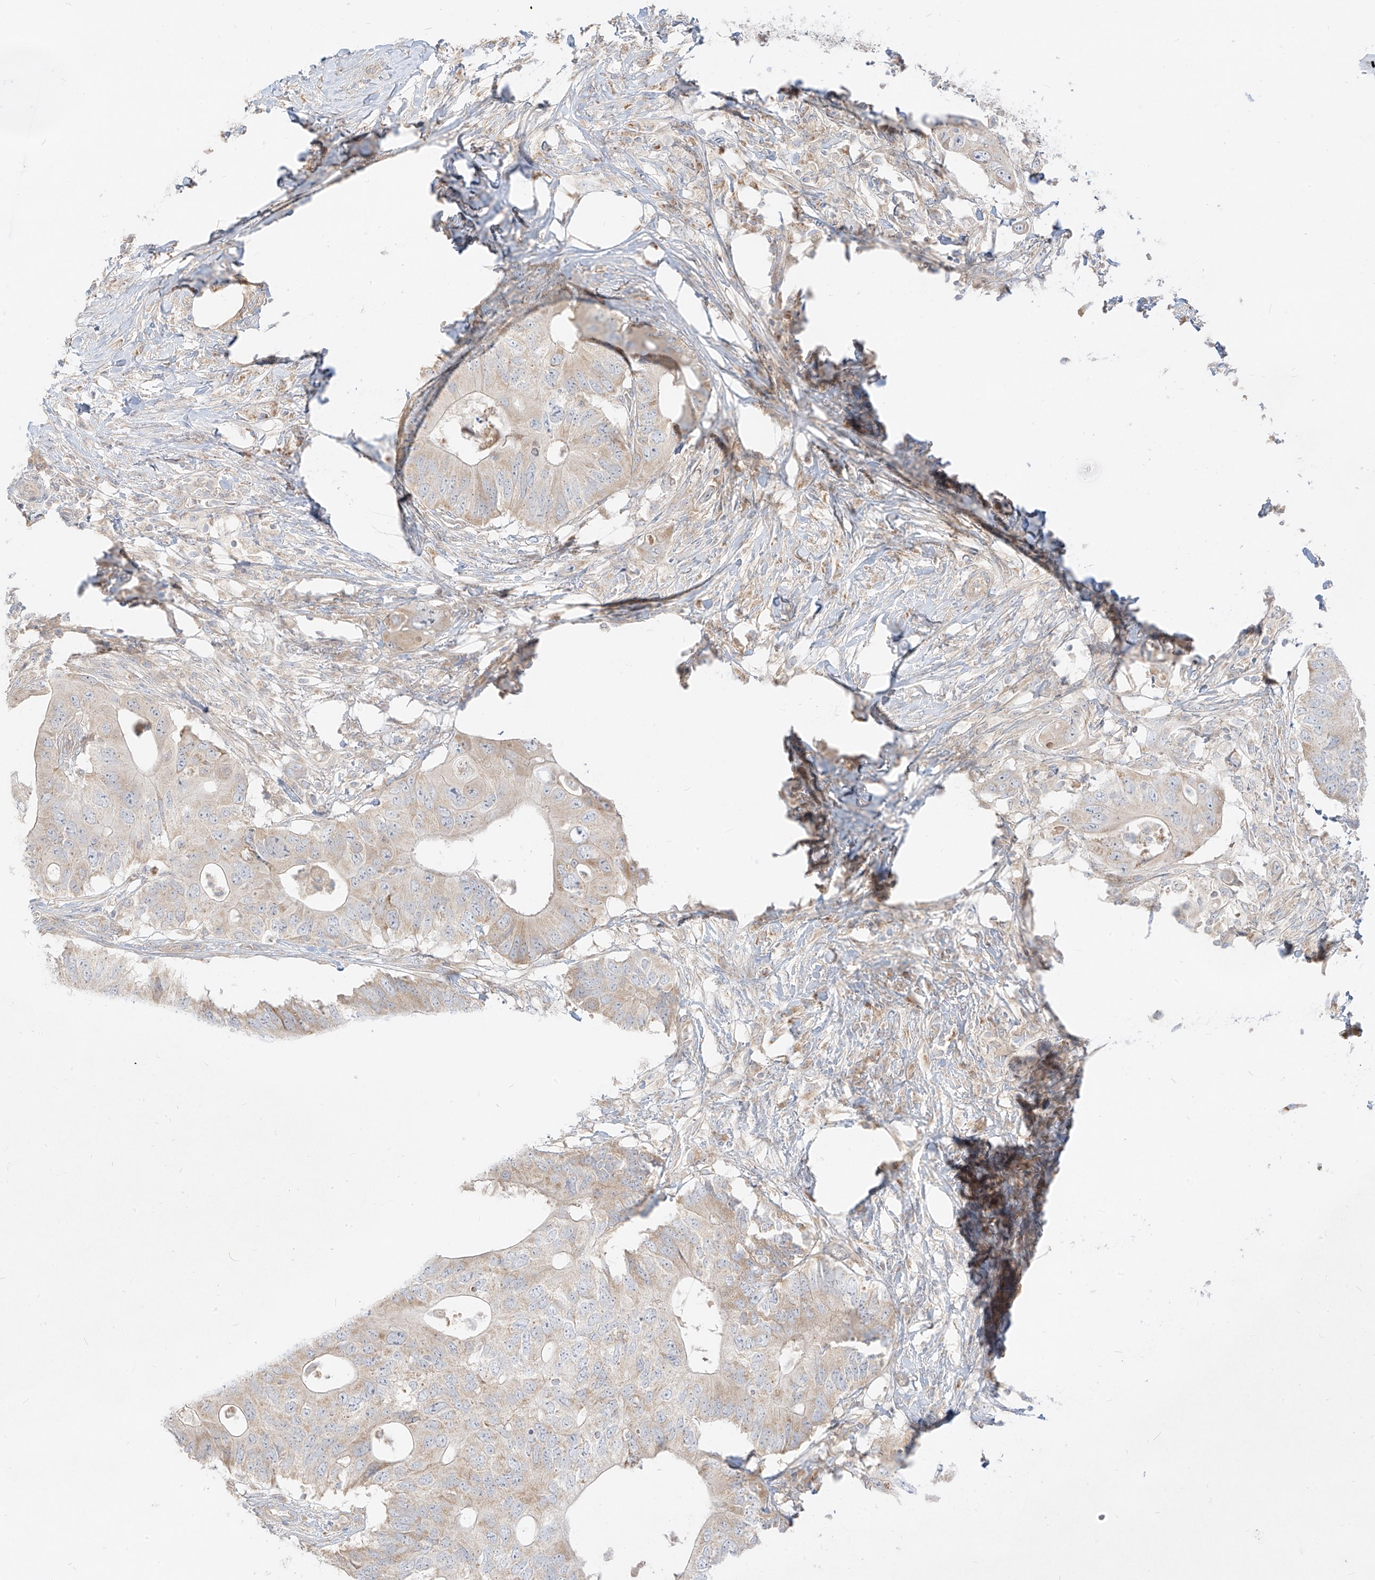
{"staining": {"intensity": "weak", "quantity": "<25%", "location": "cytoplasmic/membranous"}, "tissue": "colorectal cancer", "cell_type": "Tumor cells", "image_type": "cancer", "snomed": [{"axis": "morphology", "description": "Adenocarcinoma, NOS"}, {"axis": "topography", "description": "Colon"}], "caption": "Immunohistochemistry (IHC) of human colorectal cancer reveals no expression in tumor cells.", "gene": "ZIM3", "patient": {"sex": "male", "age": 71}}